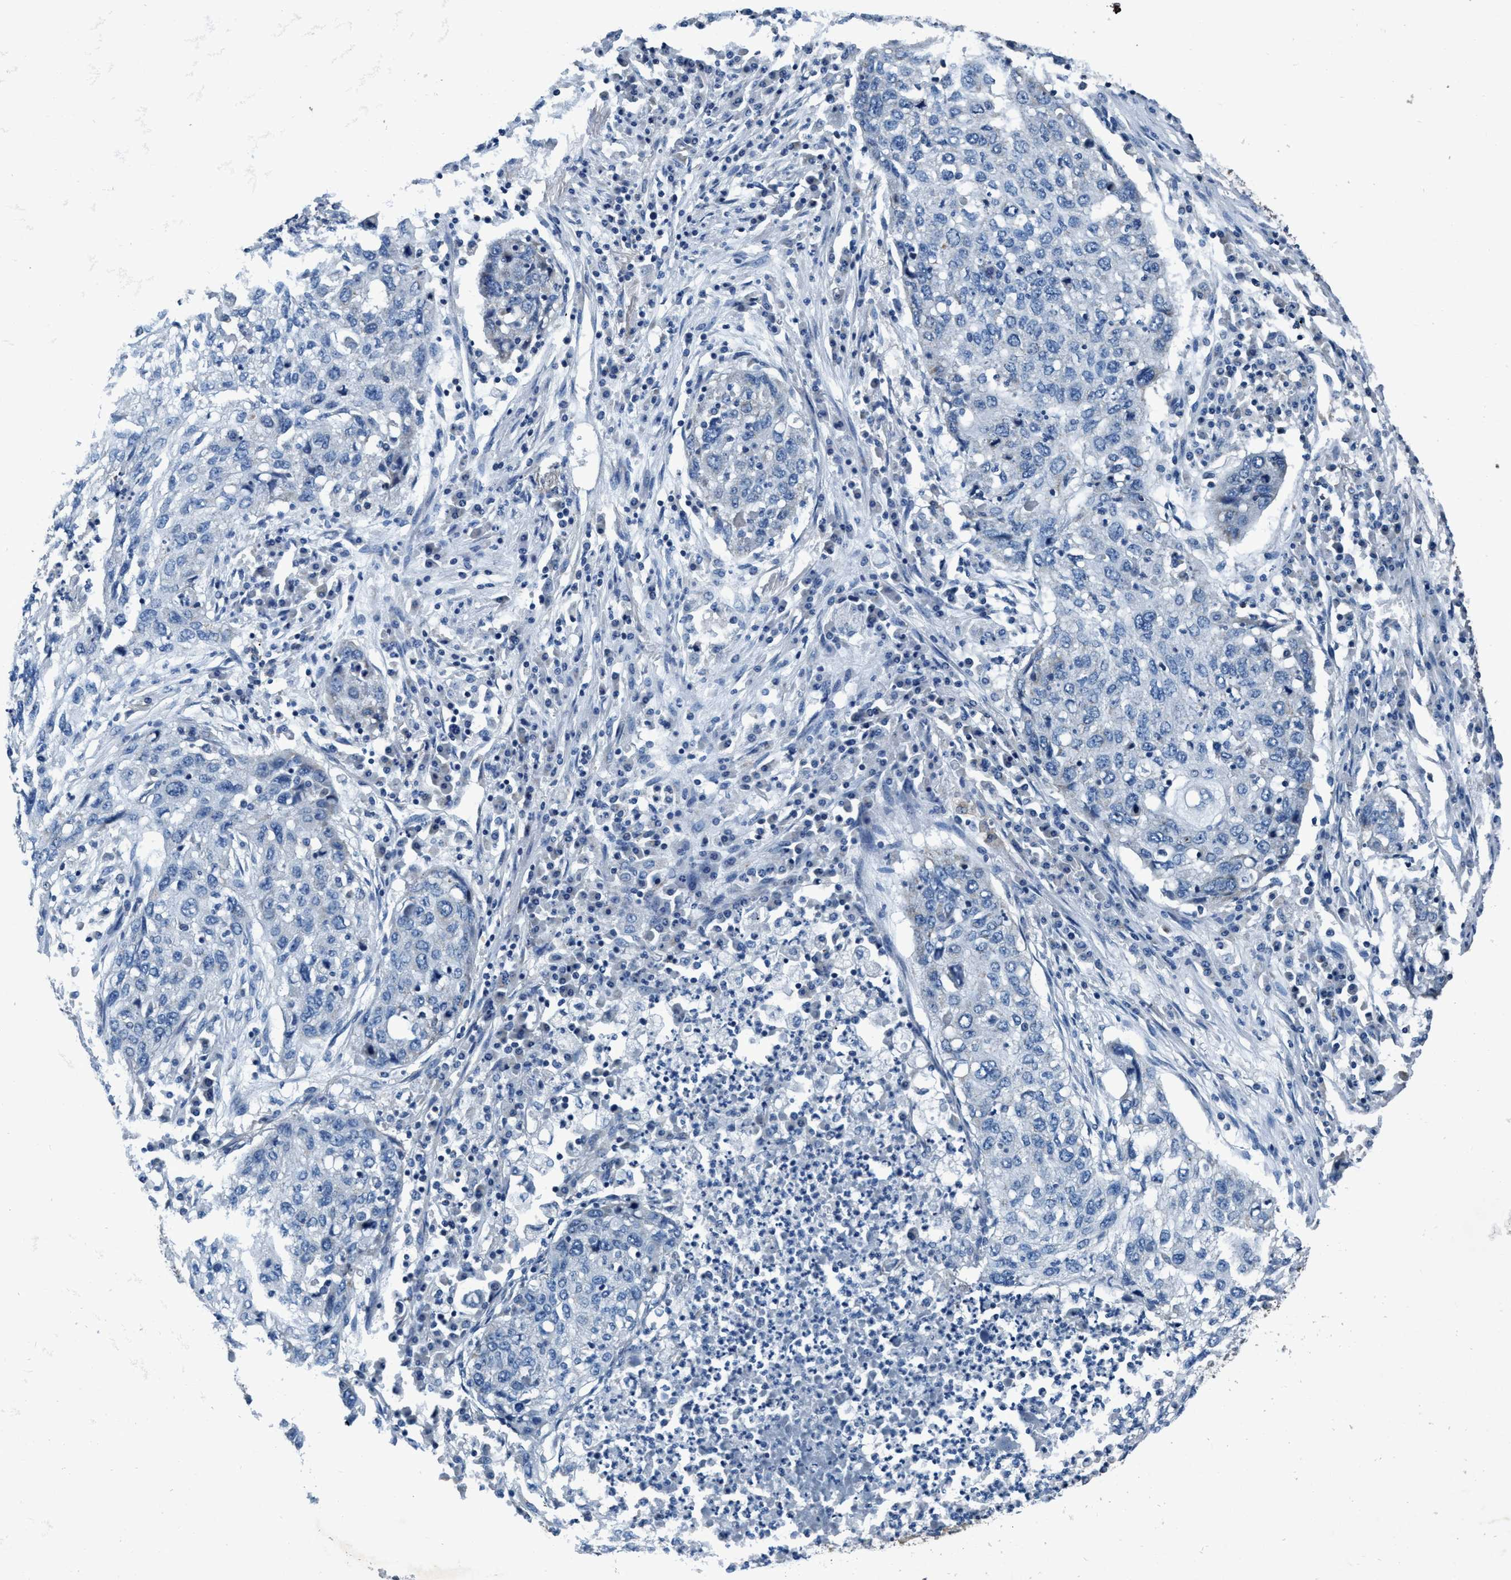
{"staining": {"intensity": "negative", "quantity": "none", "location": "none"}, "tissue": "lung cancer", "cell_type": "Tumor cells", "image_type": "cancer", "snomed": [{"axis": "morphology", "description": "Squamous cell carcinoma, NOS"}, {"axis": "topography", "description": "Lung"}], "caption": "DAB immunohistochemical staining of human lung squamous cell carcinoma demonstrates no significant expression in tumor cells. (Brightfield microscopy of DAB immunohistochemistry (IHC) at high magnification).", "gene": "ANKFN1", "patient": {"sex": "female", "age": 63}}